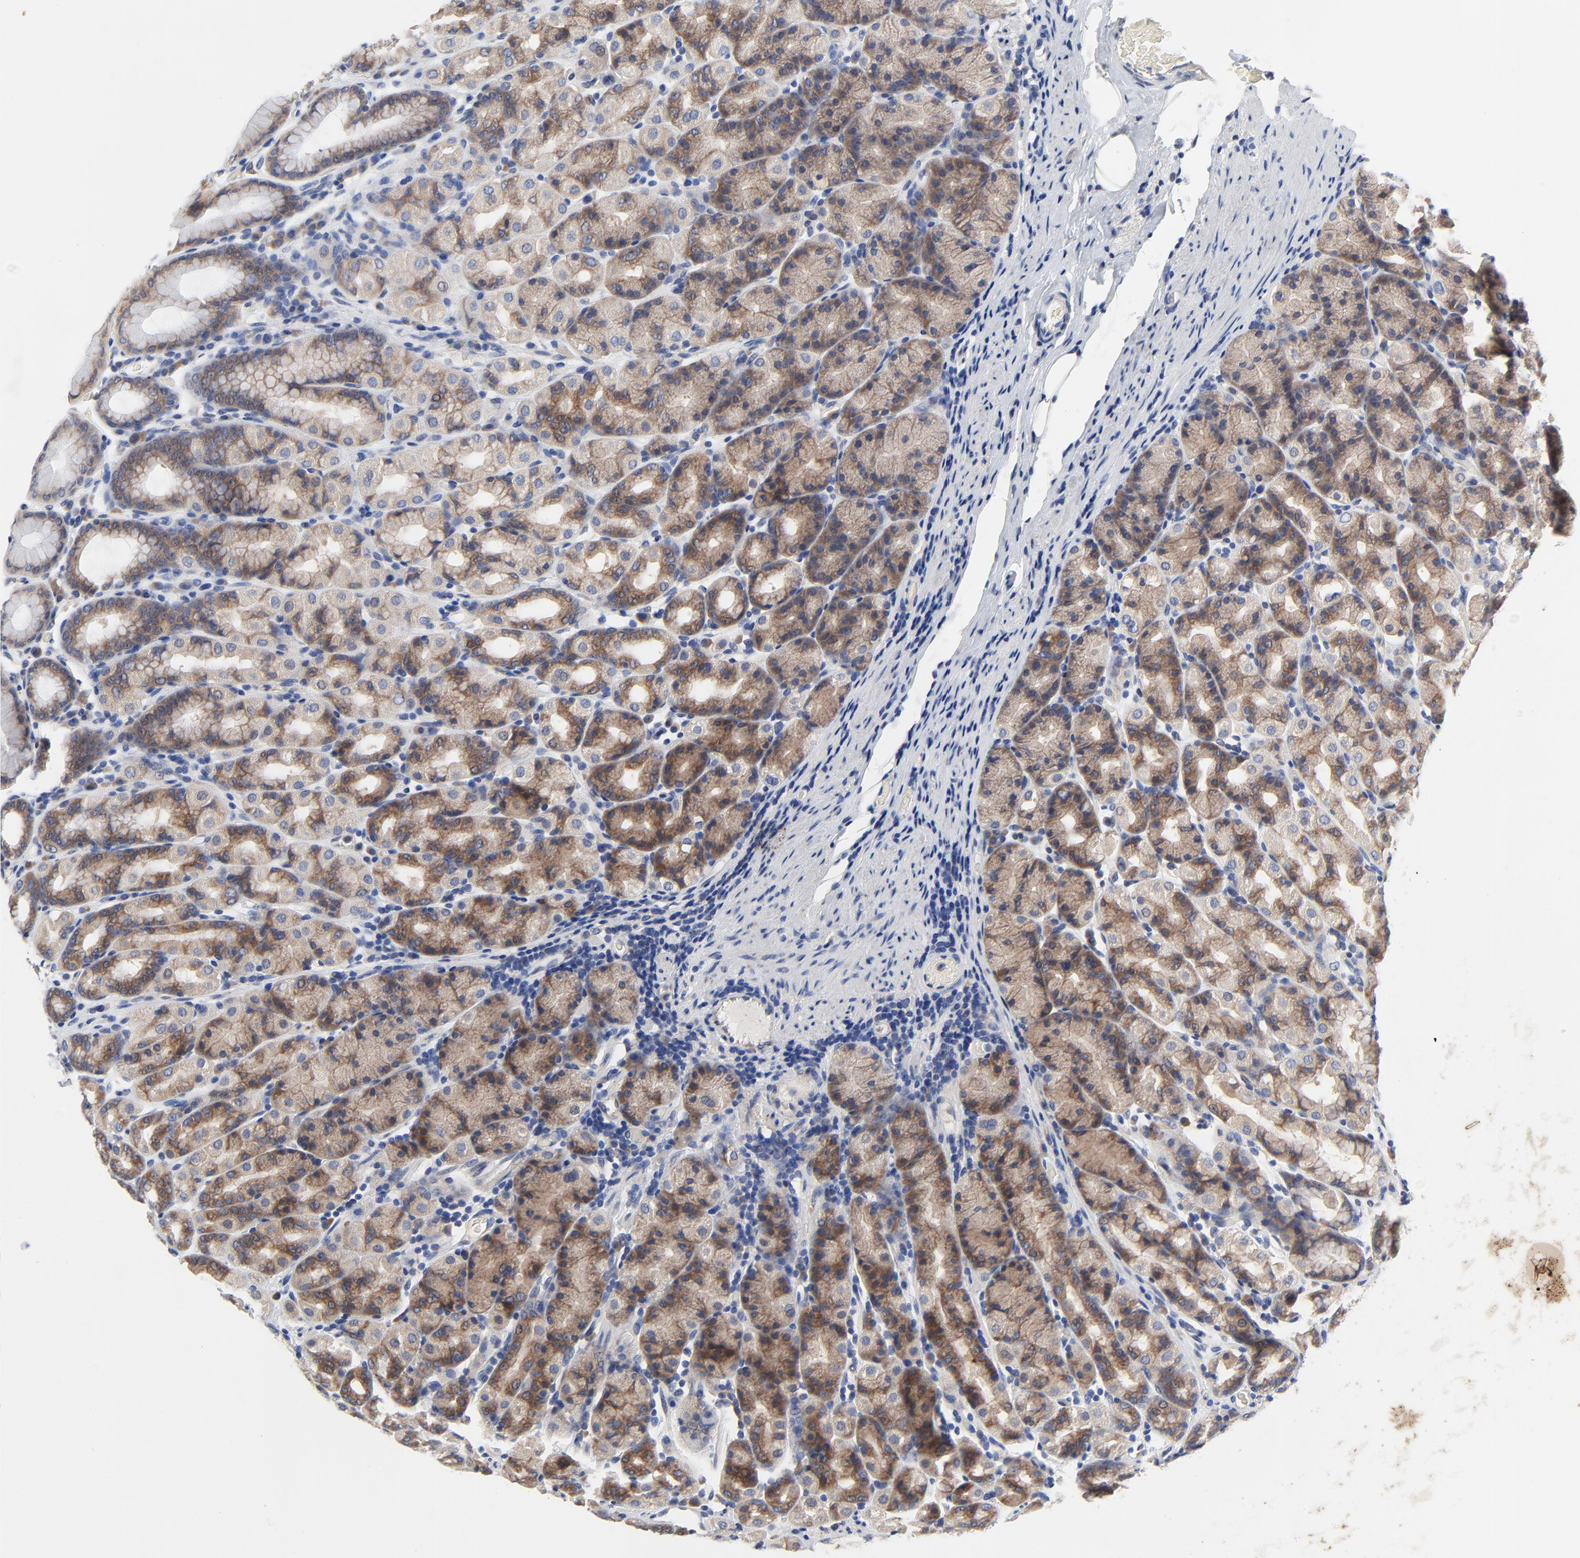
{"staining": {"intensity": "strong", "quantity": ">75%", "location": "cytoplasmic/membranous"}, "tissue": "stomach", "cell_type": "Glandular cells", "image_type": "normal", "snomed": [{"axis": "morphology", "description": "Normal tissue, NOS"}, {"axis": "topography", "description": "Stomach, upper"}], "caption": "IHC staining of normal stomach, which exhibits high levels of strong cytoplasmic/membranous expression in about >75% of glandular cells indicating strong cytoplasmic/membranous protein staining. The staining was performed using DAB (brown) for protein detection and nuclei were counterstained in hematoxylin (blue).", "gene": "VAV2", "patient": {"sex": "male", "age": 68}}